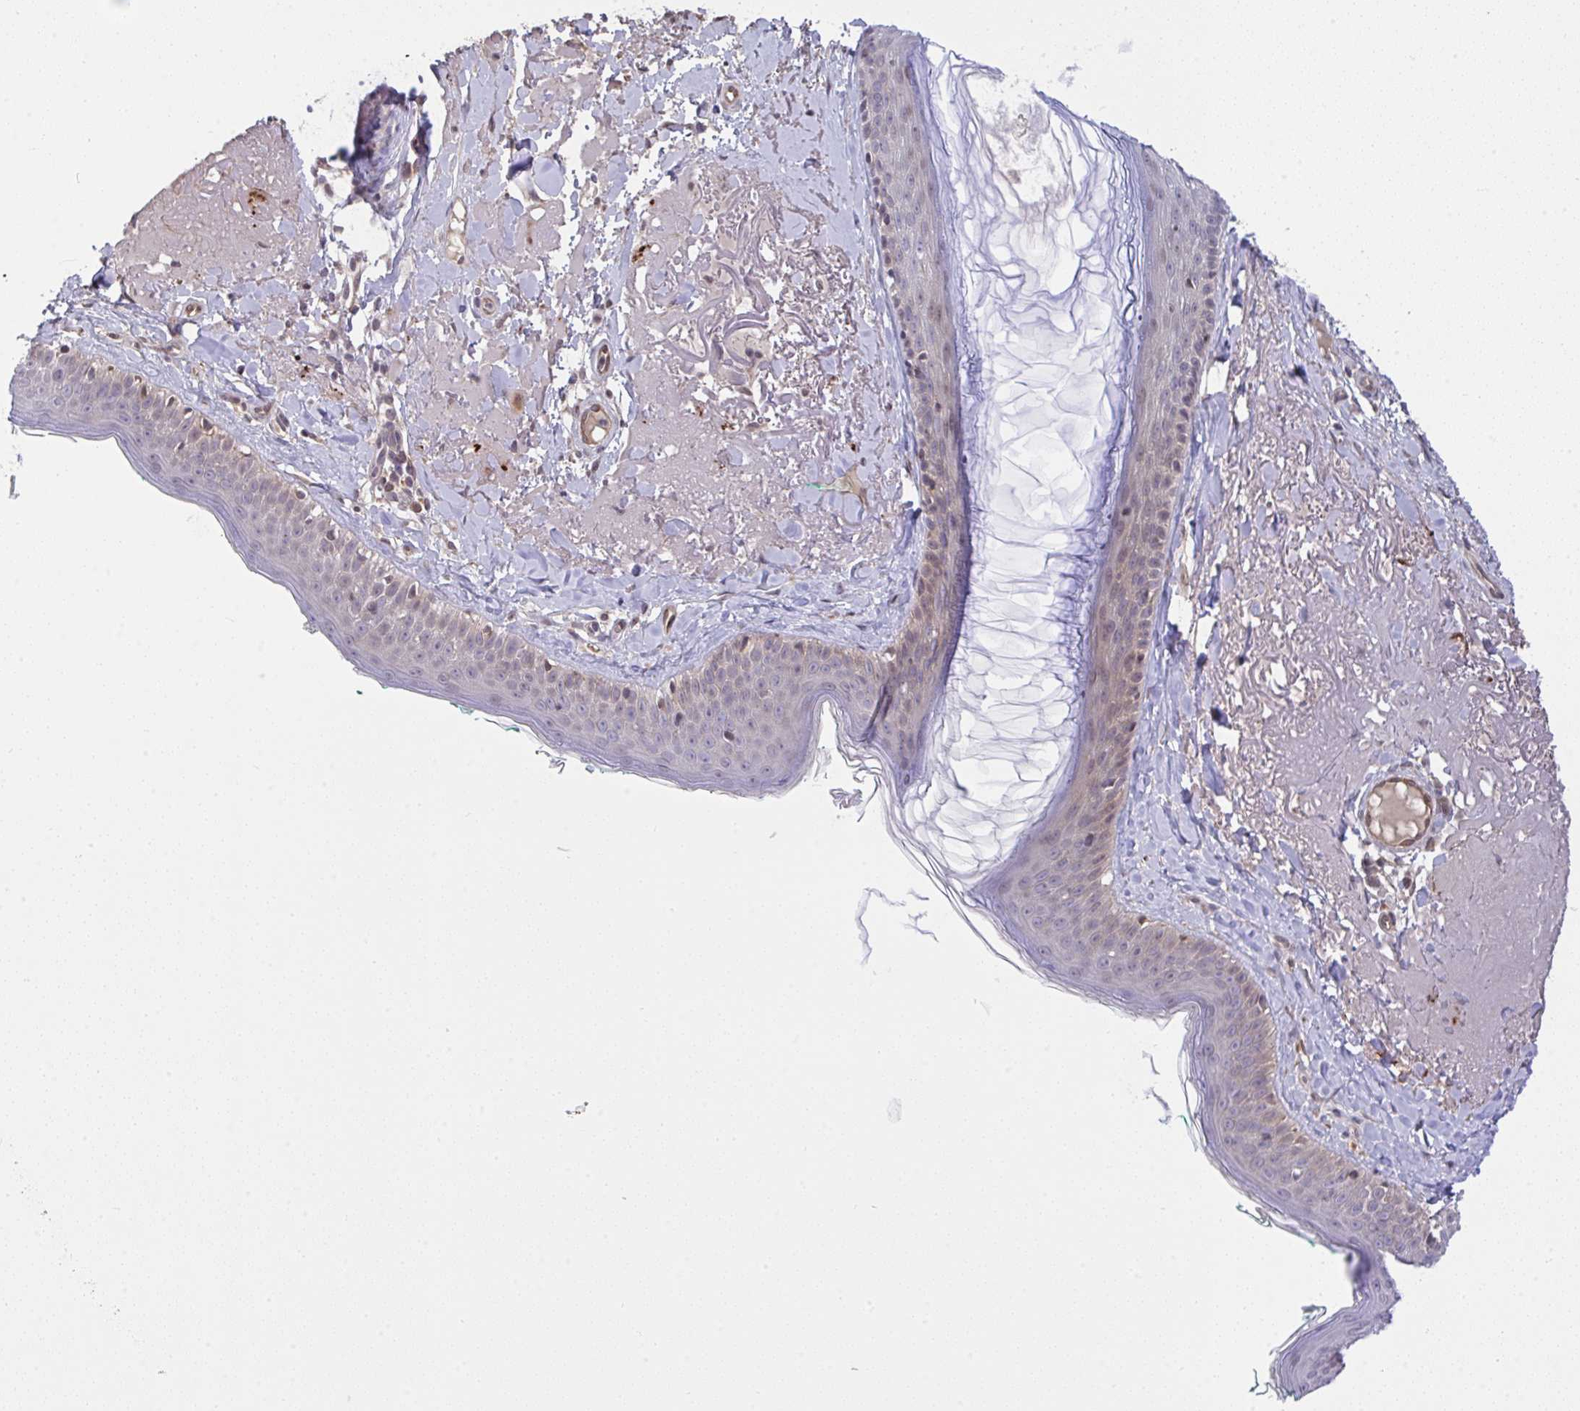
{"staining": {"intensity": "negative", "quantity": "none", "location": "none"}, "tissue": "skin", "cell_type": "Fibroblasts", "image_type": "normal", "snomed": [{"axis": "morphology", "description": "Normal tissue, NOS"}, {"axis": "topography", "description": "Skin"}], "caption": "High power microscopy micrograph of an immunohistochemistry micrograph of benign skin, revealing no significant positivity in fibroblasts. Nuclei are stained in blue.", "gene": "C9orf64", "patient": {"sex": "male", "age": 73}}